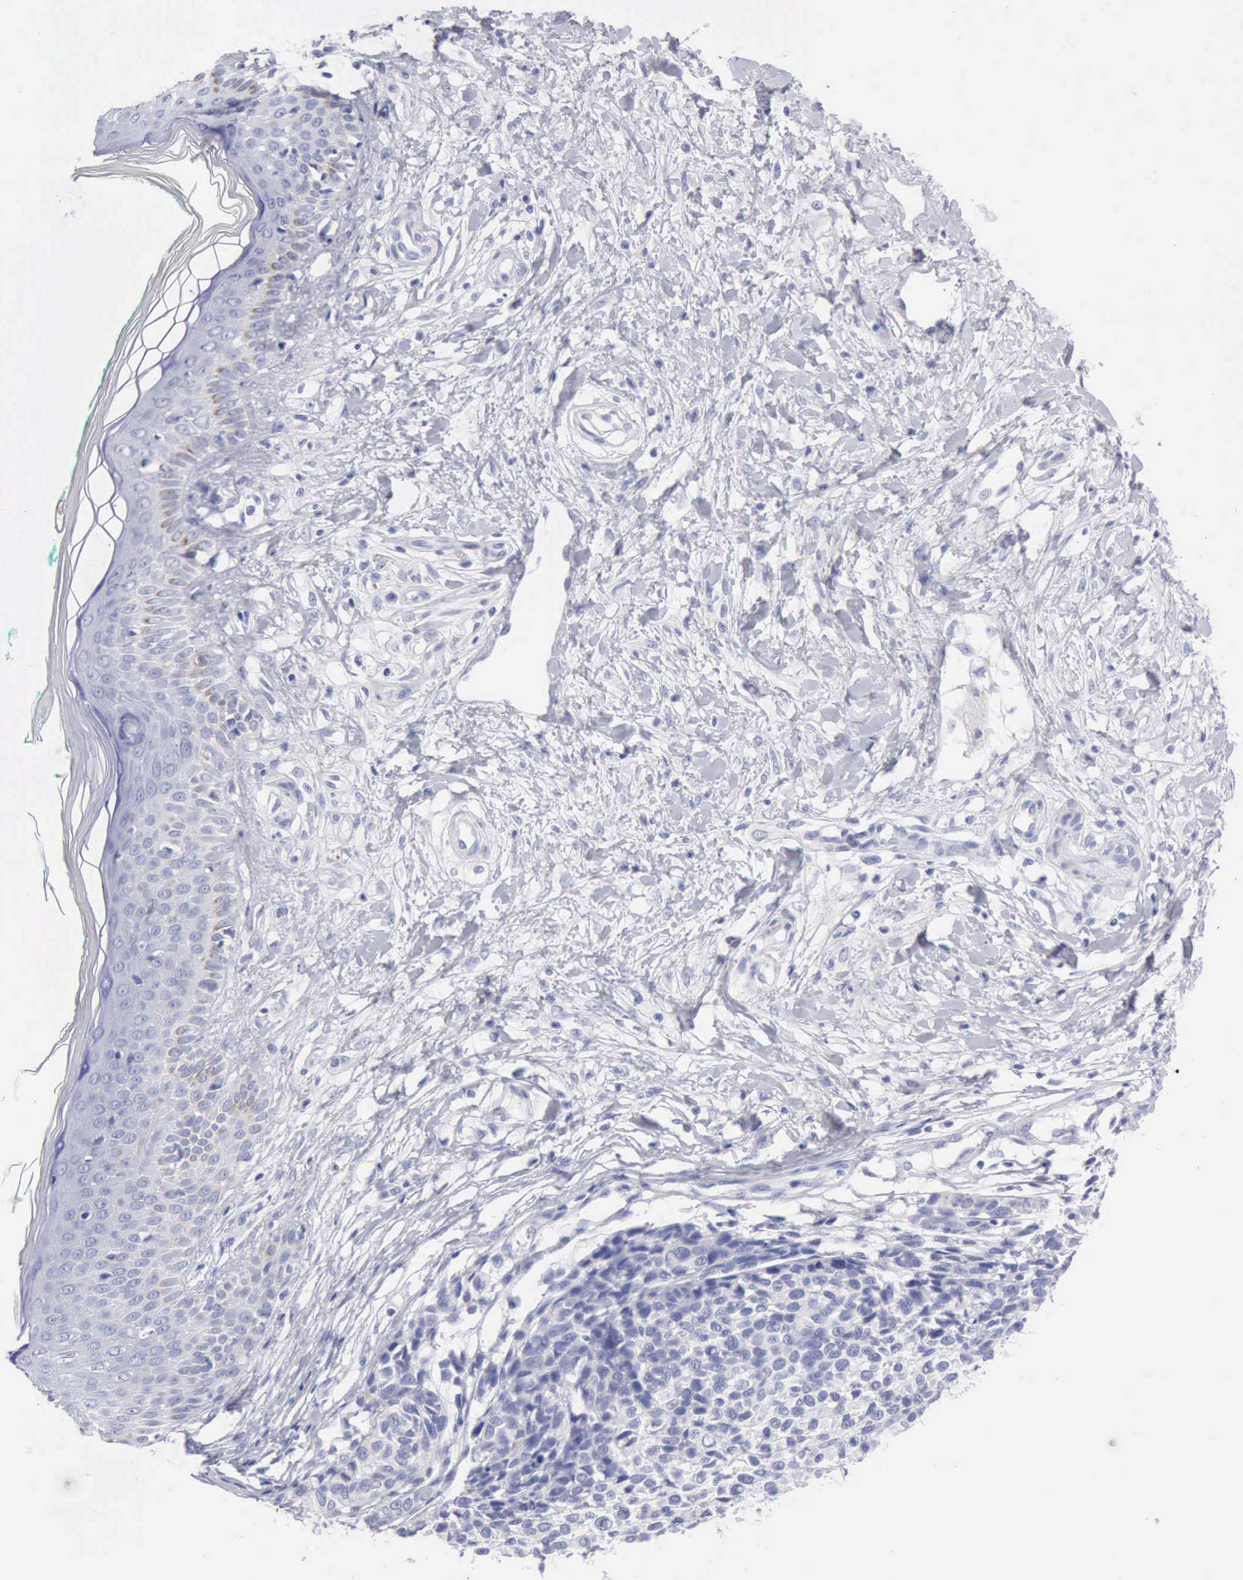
{"staining": {"intensity": "weak", "quantity": "<25%", "location": "cytoplasmic/membranous"}, "tissue": "melanoma", "cell_type": "Tumor cells", "image_type": "cancer", "snomed": [{"axis": "morphology", "description": "Malignant melanoma, NOS"}, {"axis": "topography", "description": "Skin"}], "caption": "Malignant melanoma was stained to show a protein in brown. There is no significant staining in tumor cells.", "gene": "ANGEL1", "patient": {"sex": "female", "age": 85}}